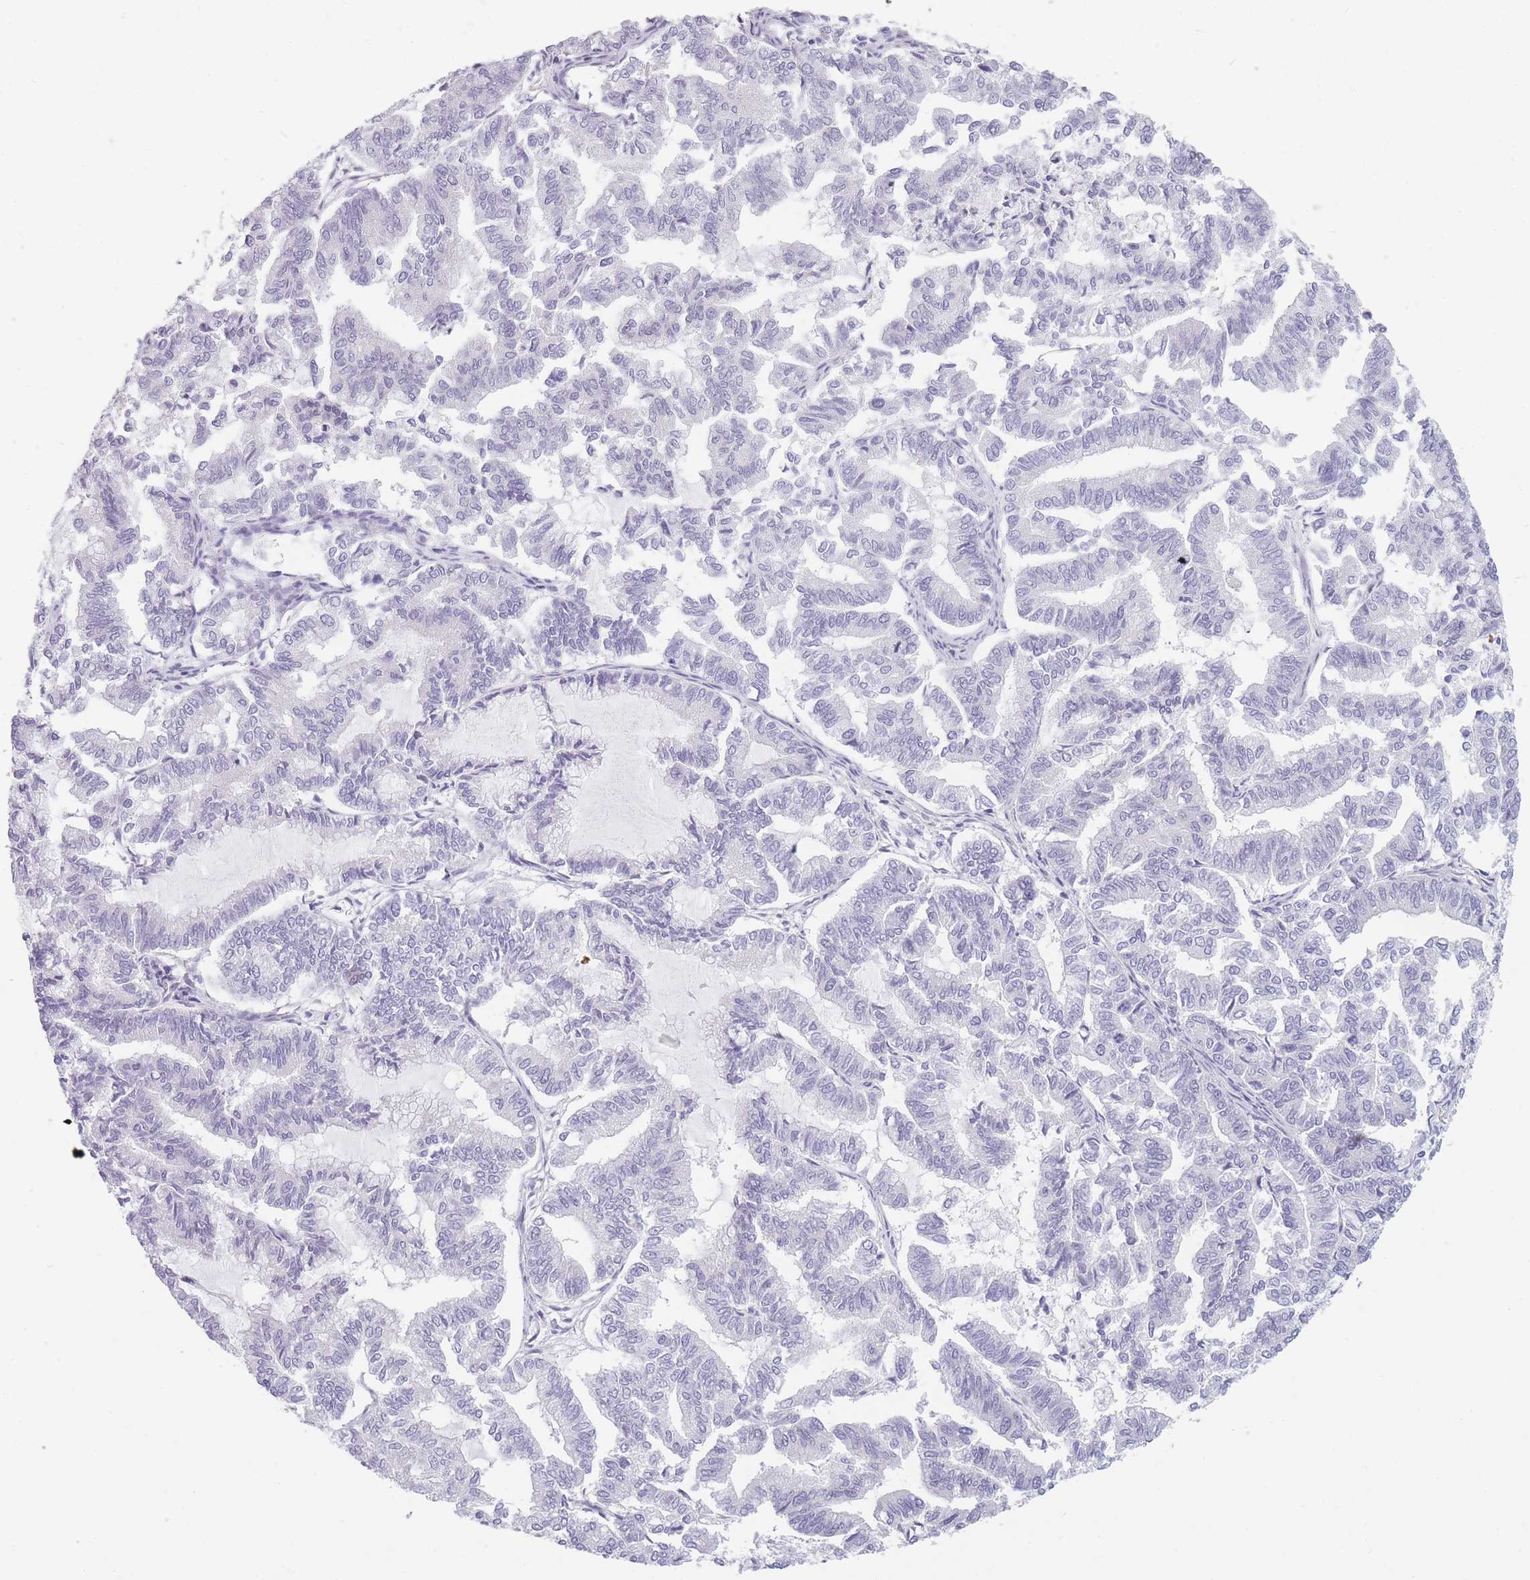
{"staining": {"intensity": "negative", "quantity": "none", "location": "none"}, "tissue": "endometrial cancer", "cell_type": "Tumor cells", "image_type": "cancer", "snomed": [{"axis": "morphology", "description": "Adenocarcinoma, NOS"}, {"axis": "topography", "description": "Endometrium"}], "caption": "There is no significant expression in tumor cells of endometrial cancer. The staining was performed using DAB (3,3'-diaminobenzidine) to visualize the protein expression in brown, while the nuclei were stained in blue with hematoxylin (Magnification: 20x).", "gene": "OR6B3", "patient": {"sex": "female", "age": 79}}